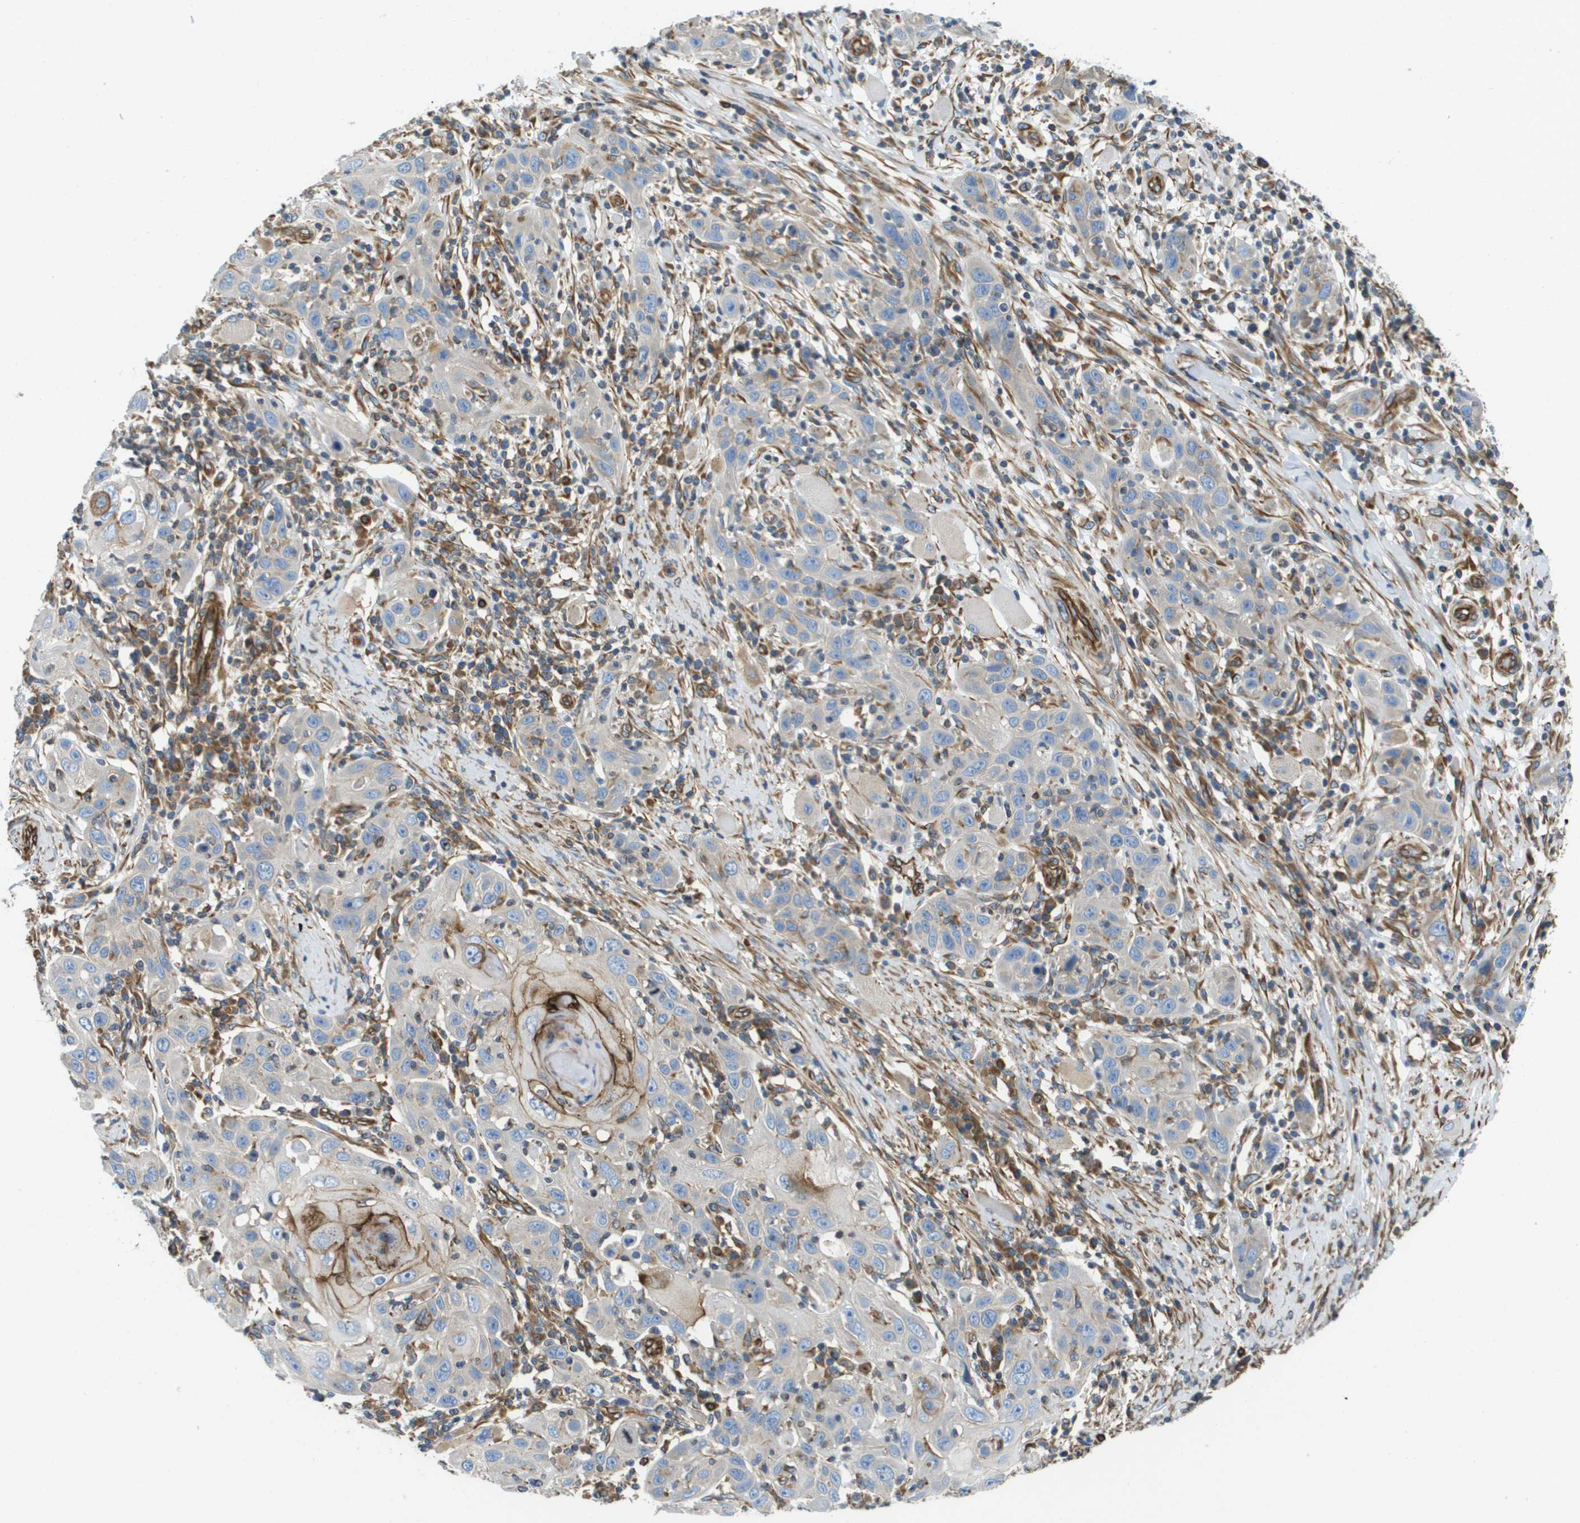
{"staining": {"intensity": "strong", "quantity": "<25%", "location": "cytoplasmic/membranous"}, "tissue": "skin cancer", "cell_type": "Tumor cells", "image_type": "cancer", "snomed": [{"axis": "morphology", "description": "Squamous cell carcinoma, NOS"}, {"axis": "topography", "description": "Skin"}], "caption": "A micrograph of human skin squamous cell carcinoma stained for a protein shows strong cytoplasmic/membranous brown staining in tumor cells.", "gene": "HSD17B12", "patient": {"sex": "female", "age": 88}}